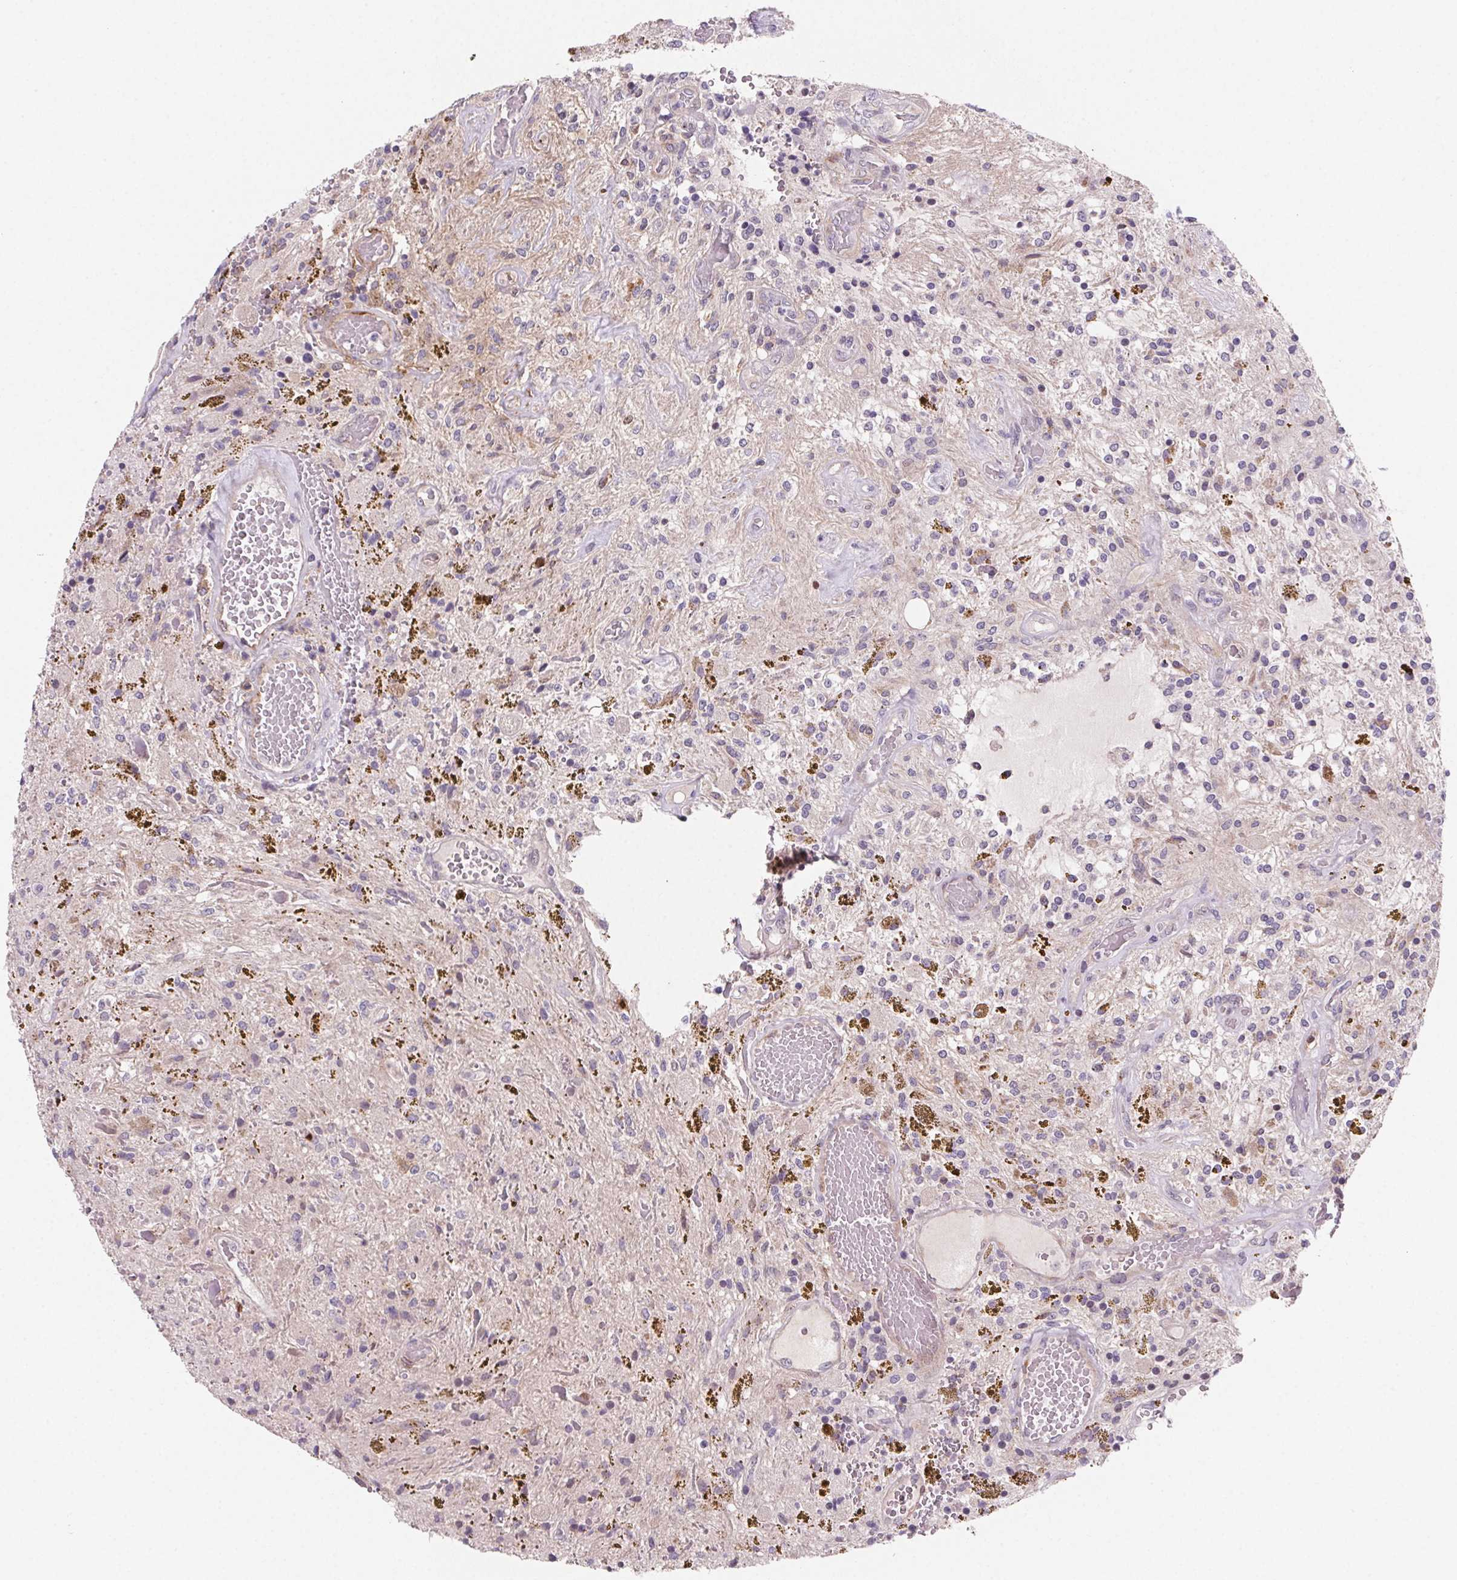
{"staining": {"intensity": "negative", "quantity": "none", "location": "none"}, "tissue": "glioma", "cell_type": "Tumor cells", "image_type": "cancer", "snomed": [{"axis": "morphology", "description": "Glioma, malignant, Low grade"}, {"axis": "topography", "description": "Cerebellum"}], "caption": "Histopathology image shows no significant protein expression in tumor cells of glioma.", "gene": "GBP1", "patient": {"sex": "female", "age": 14}}